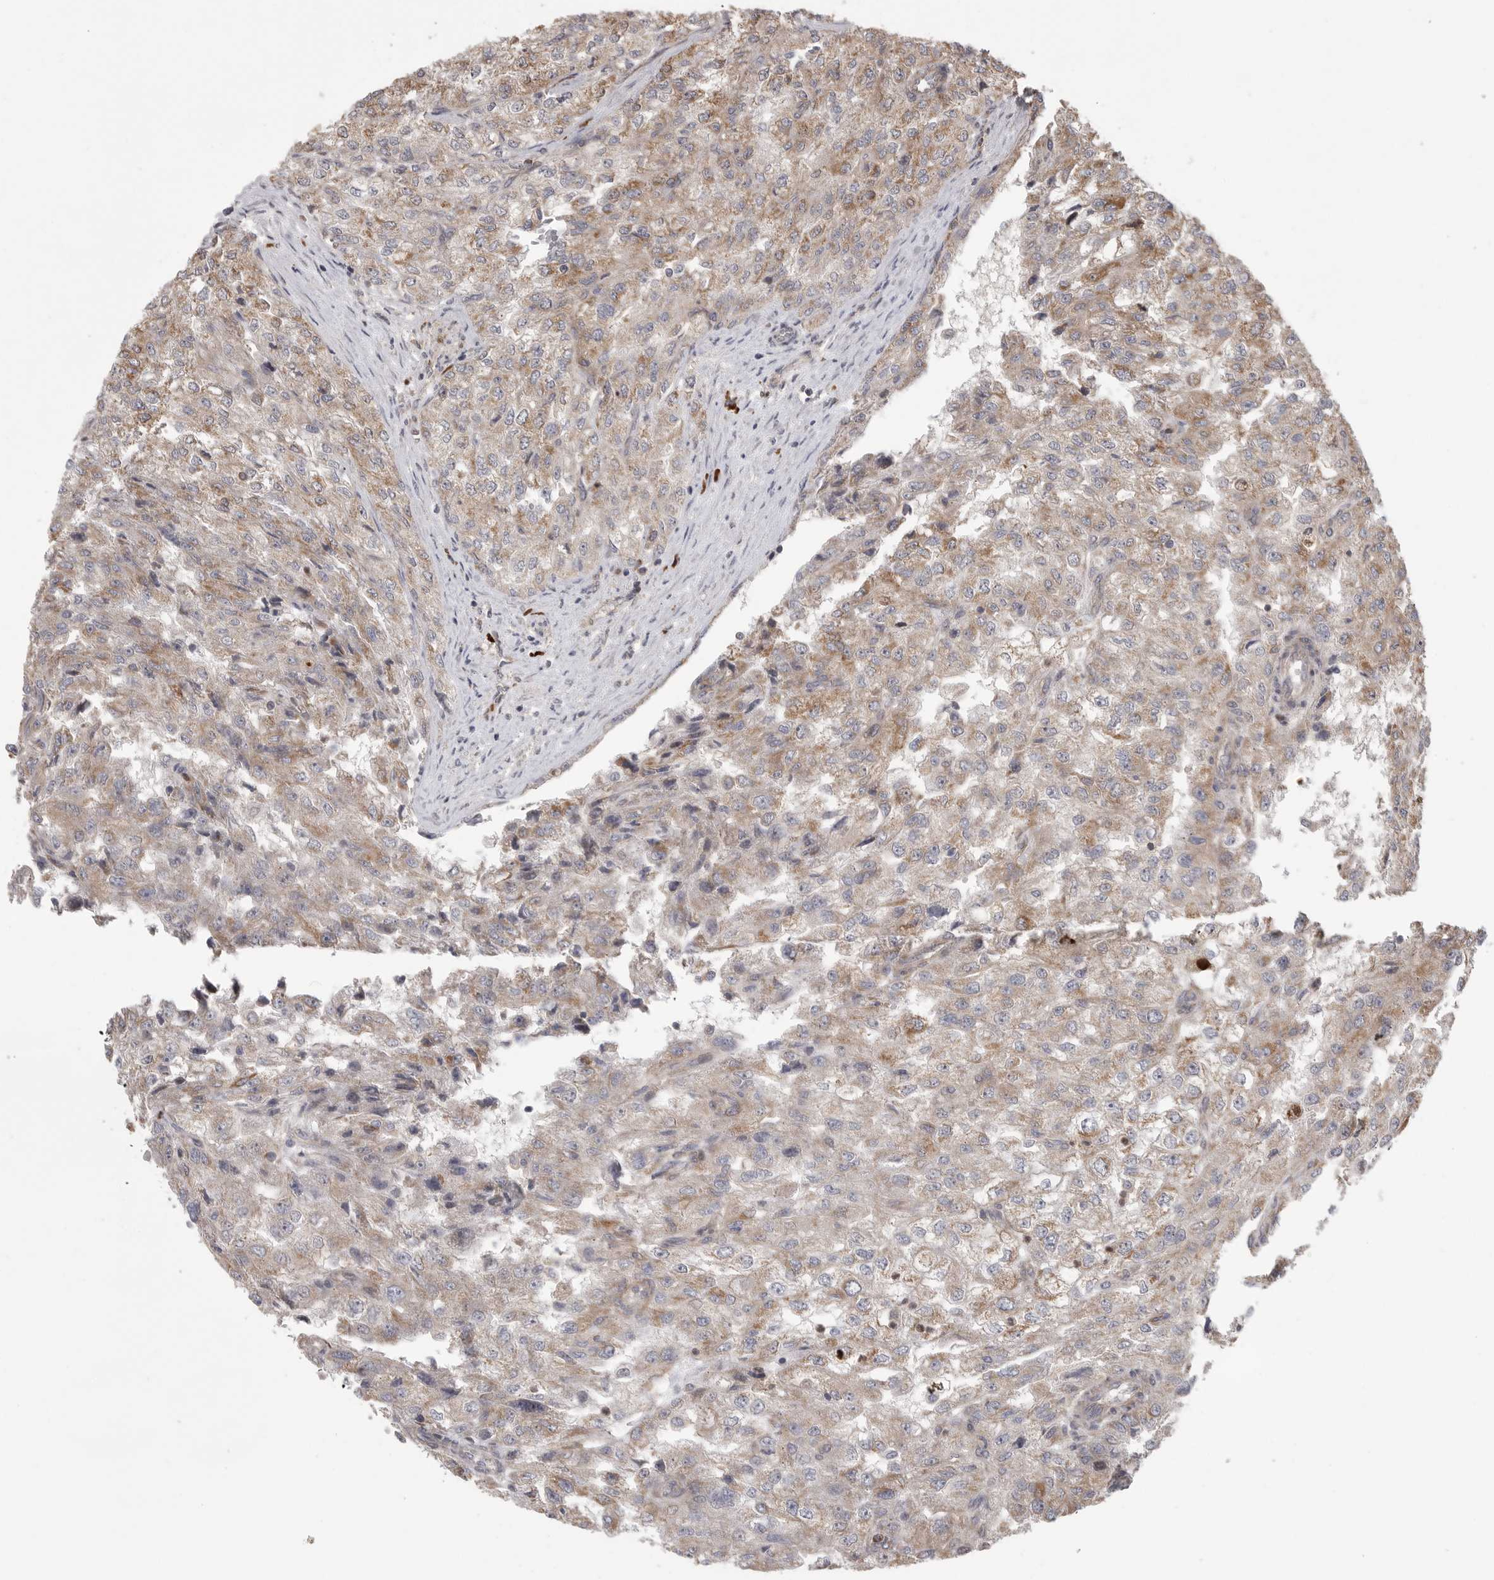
{"staining": {"intensity": "moderate", "quantity": ">75%", "location": "cytoplasmic/membranous"}, "tissue": "renal cancer", "cell_type": "Tumor cells", "image_type": "cancer", "snomed": [{"axis": "morphology", "description": "Adenocarcinoma, NOS"}, {"axis": "topography", "description": "Kidney"}], "caption": "Human renal cancer stained with a protein marker demonstrates moderate staining in tumor cells.", "gene": "OXR1", "patient": {"sex": "female", "age": 54}}